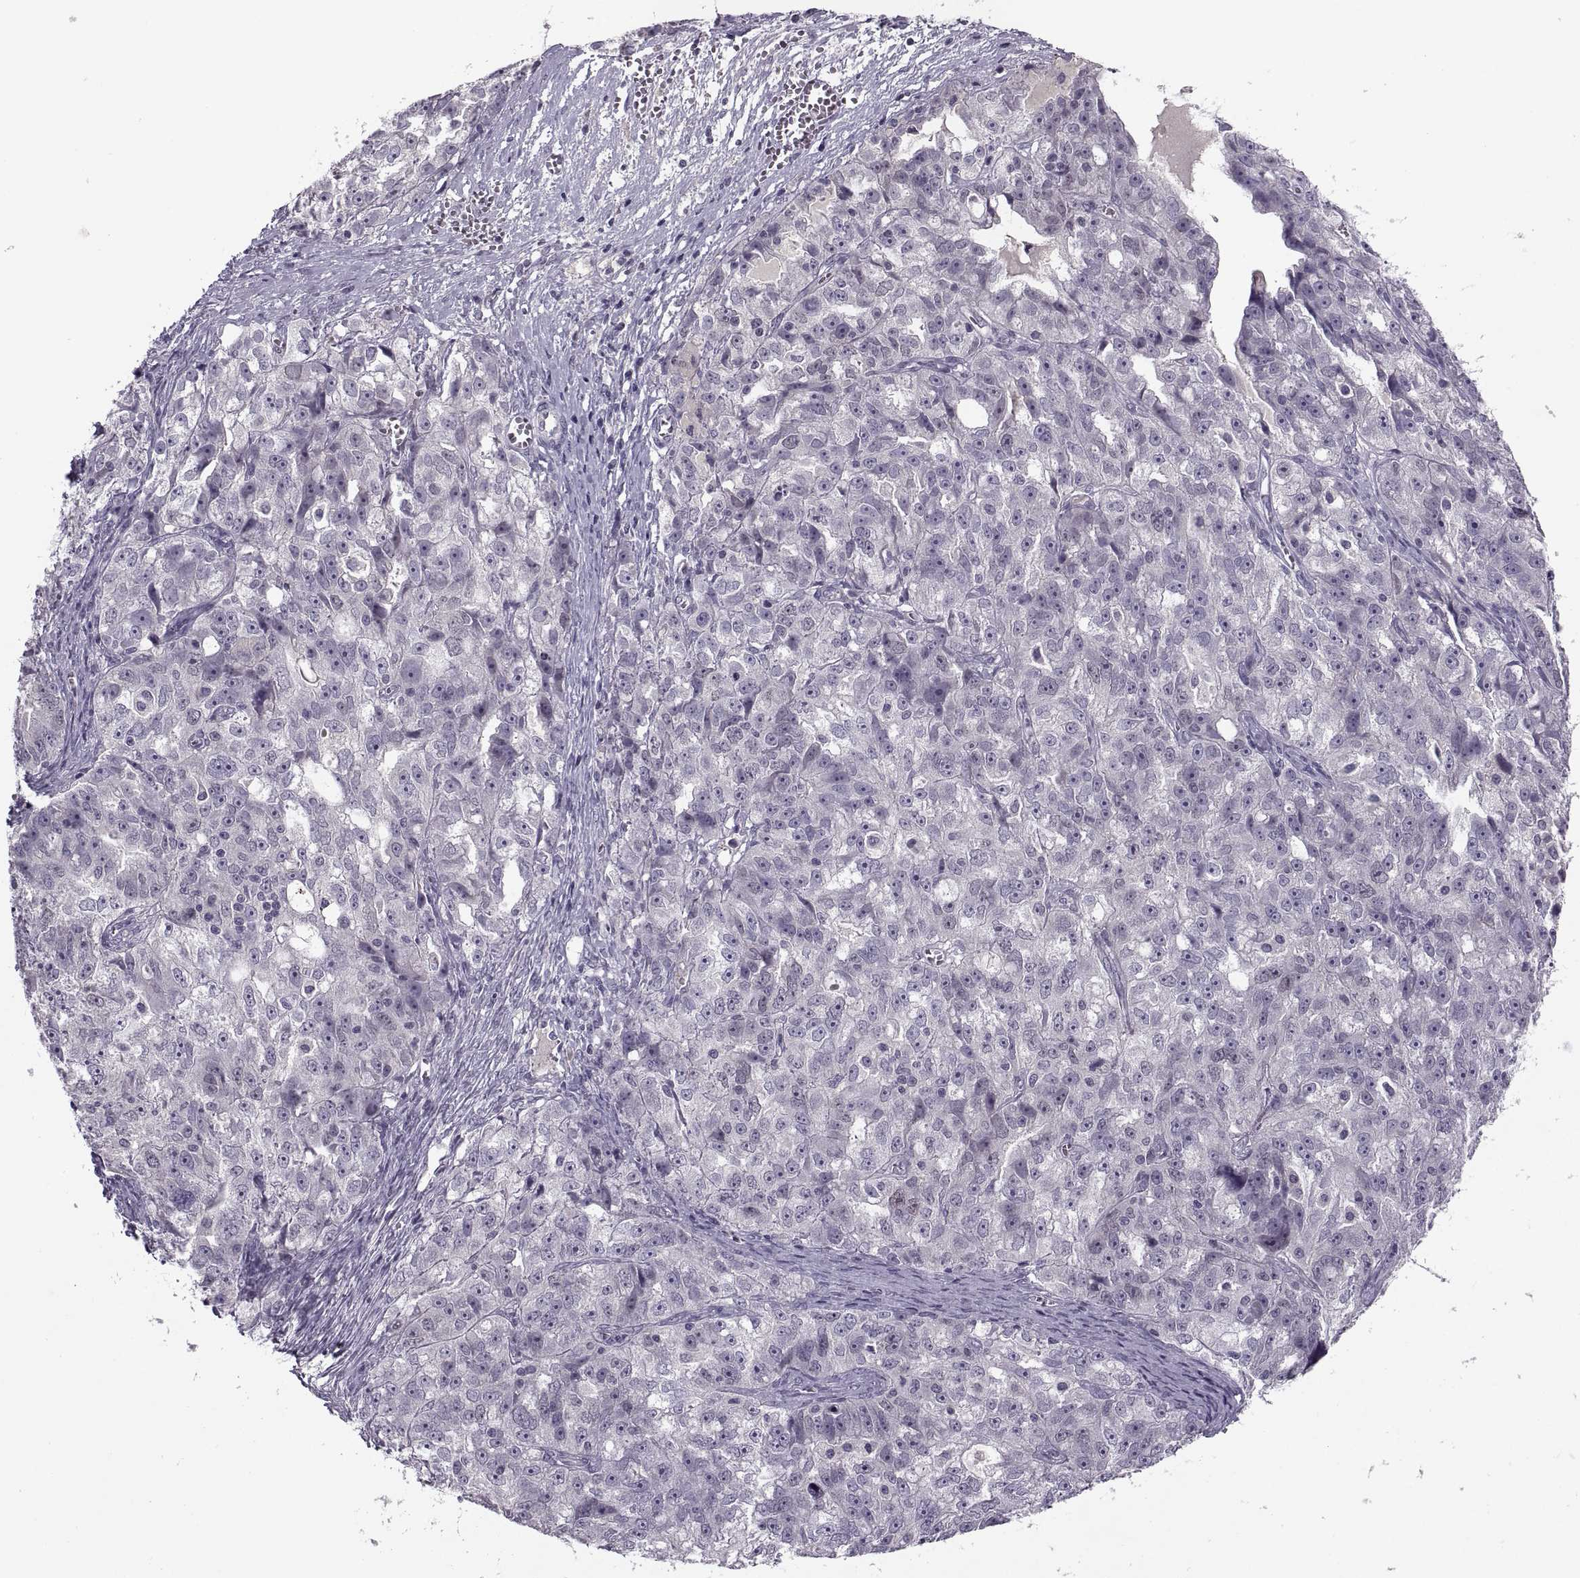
{"staining": {"intensity": "negative", "quantity": "none", "location": "none"}, "tissue": "ovarian cancer", "cell_type": "Tumor cells", "image_type": "cancer", "snomed": [{"axis": "morphology", "description": "Cystadenocarcinoma, serous, NOS"}, {"axis": "topography", "description": "Ovary"}], "caption": "Ovarian cancer stained for a protein using immunohistochemistry (IHC) reveals no positivity tumor cells.", "gene": "CACNA1F", "patient": {"sex": "female", "age": 51}}